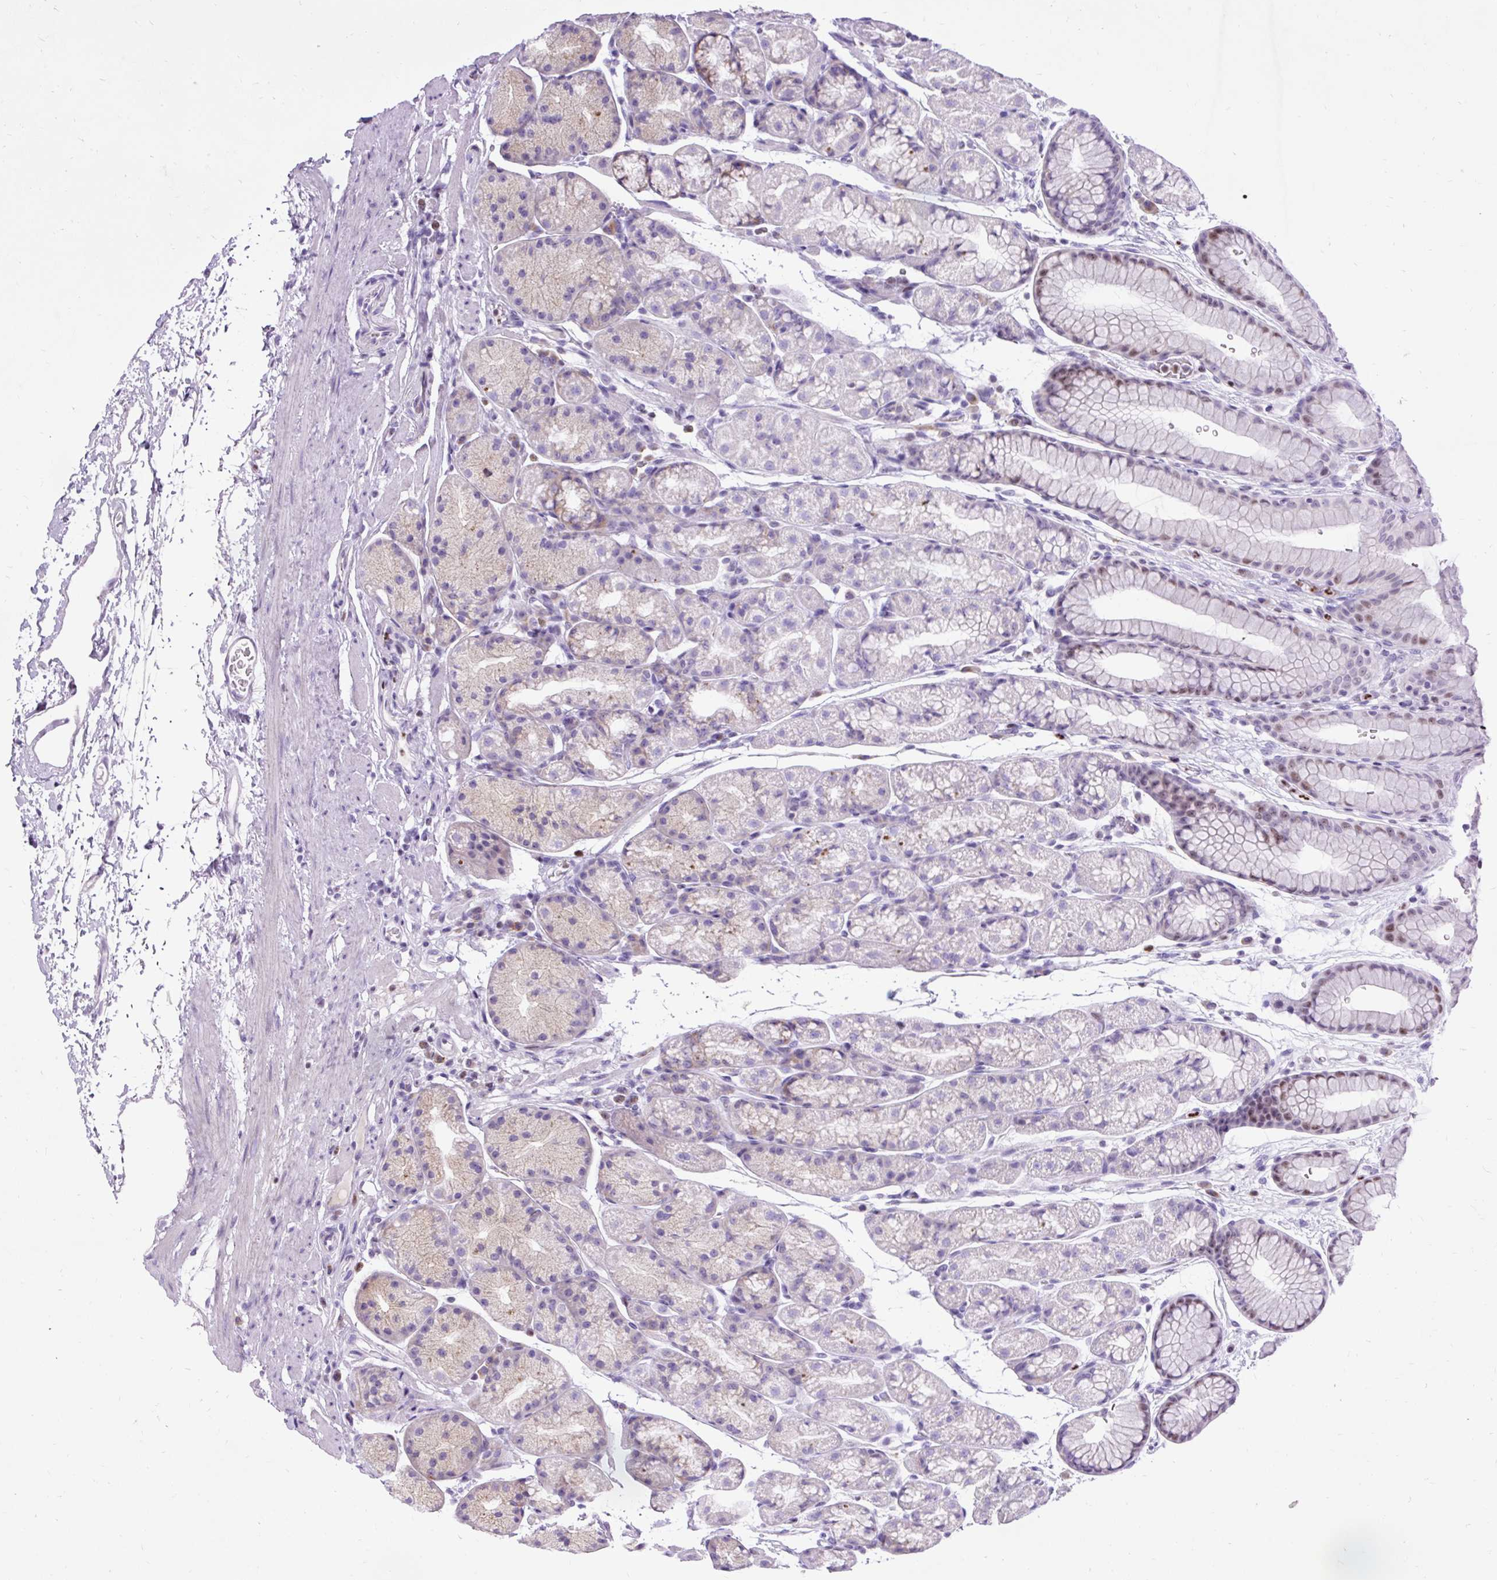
{"staining": {"intensity": "moderate", "quantity": "<25%", "location": "nuclear"}, "tissue": "stomach", "cell_type": "Glandular cells", "image_type": "normal", "snomed": [{"axis": "morphology", "description": "Normal tissue, NOS"}, {"axis": "topography", "description": "Stomach, lower"}], "caption": "Human stomach stained for a protein (brown) exhibits moderate nuclear positive expression in about <25% of glandular cells.", "gene": "SPC24", "patient": {"sex": "male", "age": 67}}